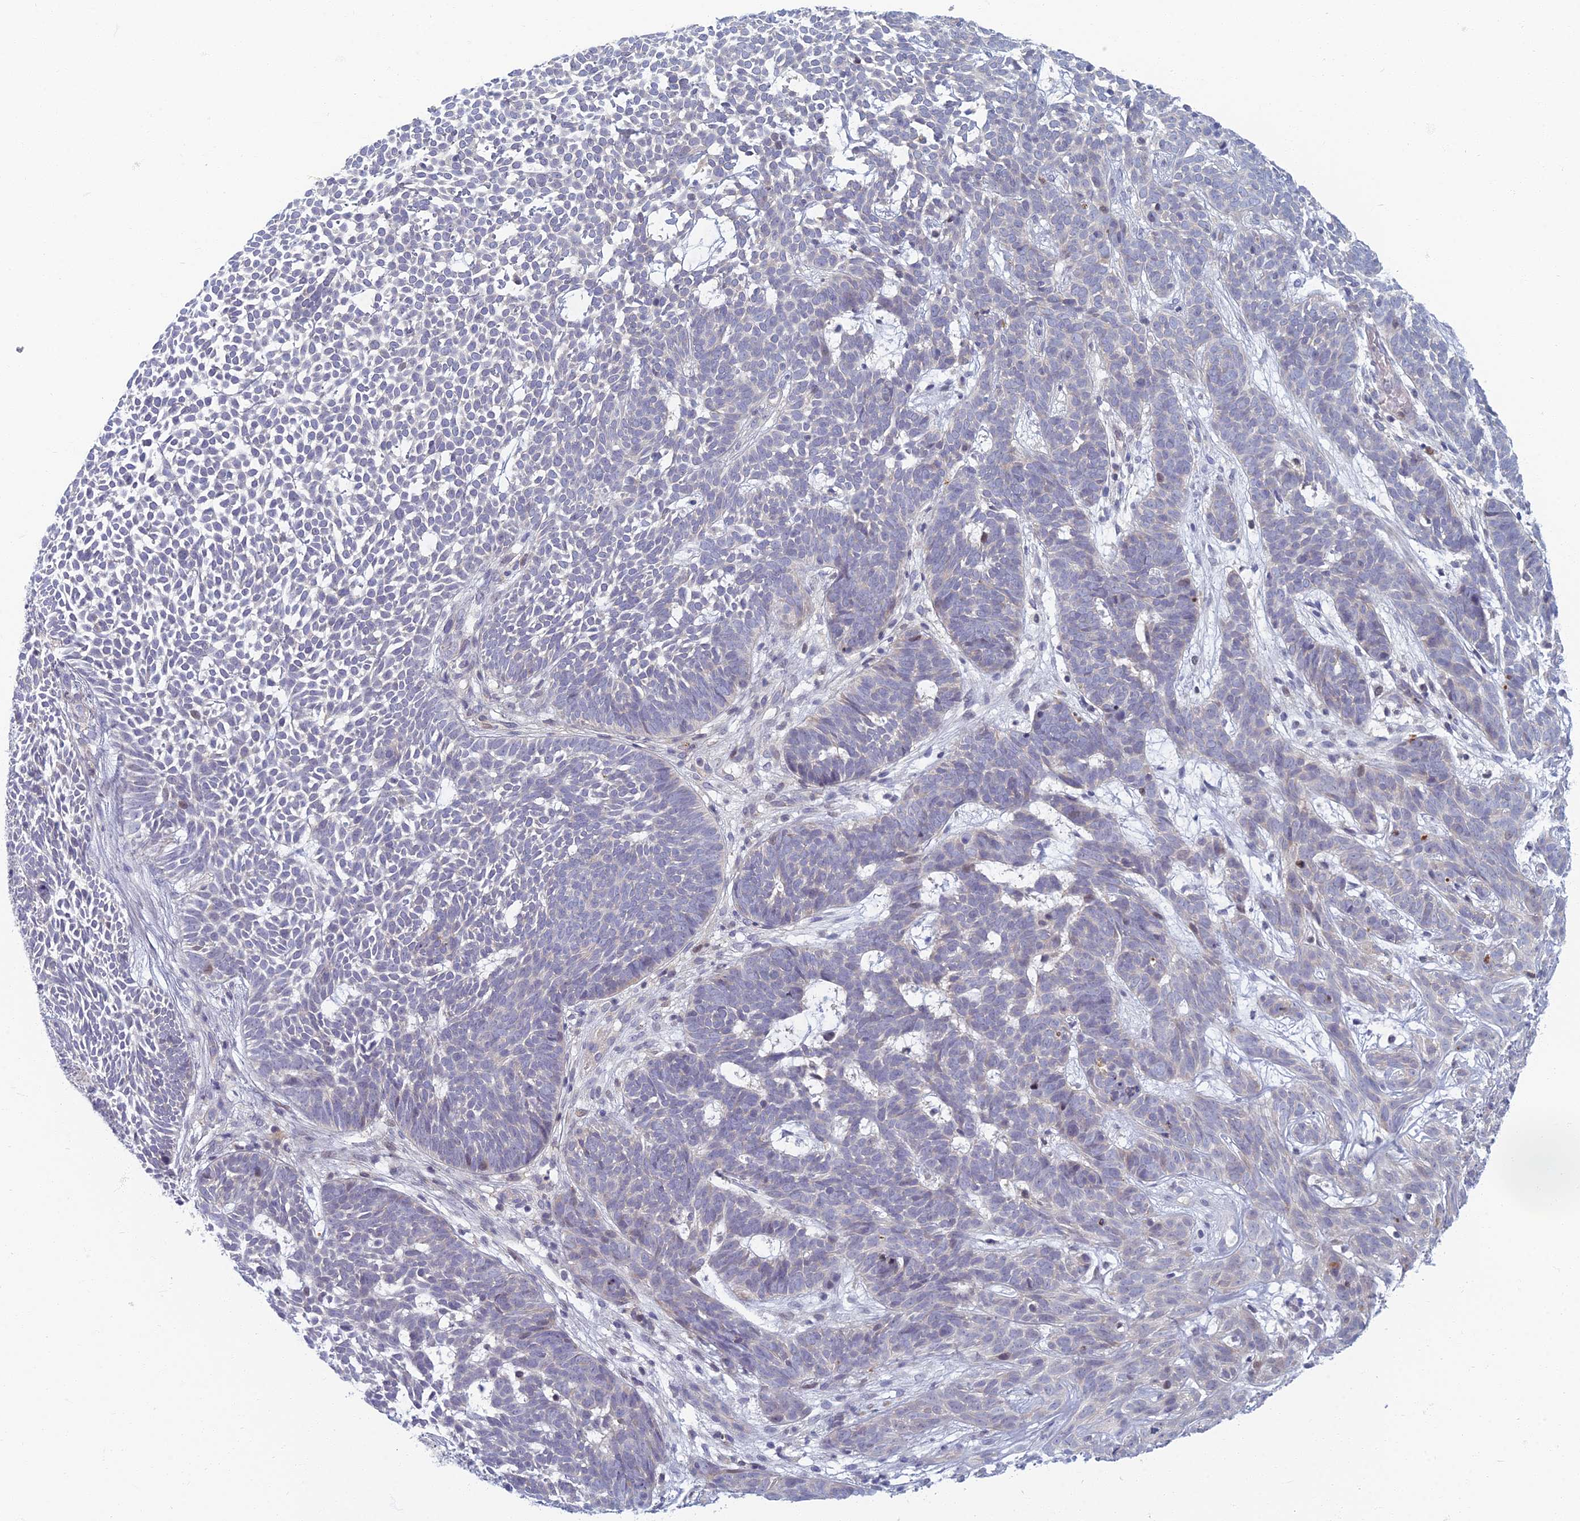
{"staining": {"intensity": "negative", "quantity": "none", "location": "none"}, "tissue": "skin cancer", "cell_type": "Tumor cells", "image_type": "cancer", "snomed": [{"axis": "morphology", "description": "Basal cell carcinoma"}, {"axis": "topography", "description": "Skin"}], "caption": "The photomicrograph exhibits no staining of tumor cells in skin cancer.", "gene": "CHMP4B", "patient": {"sex": "female", "age": 78}}